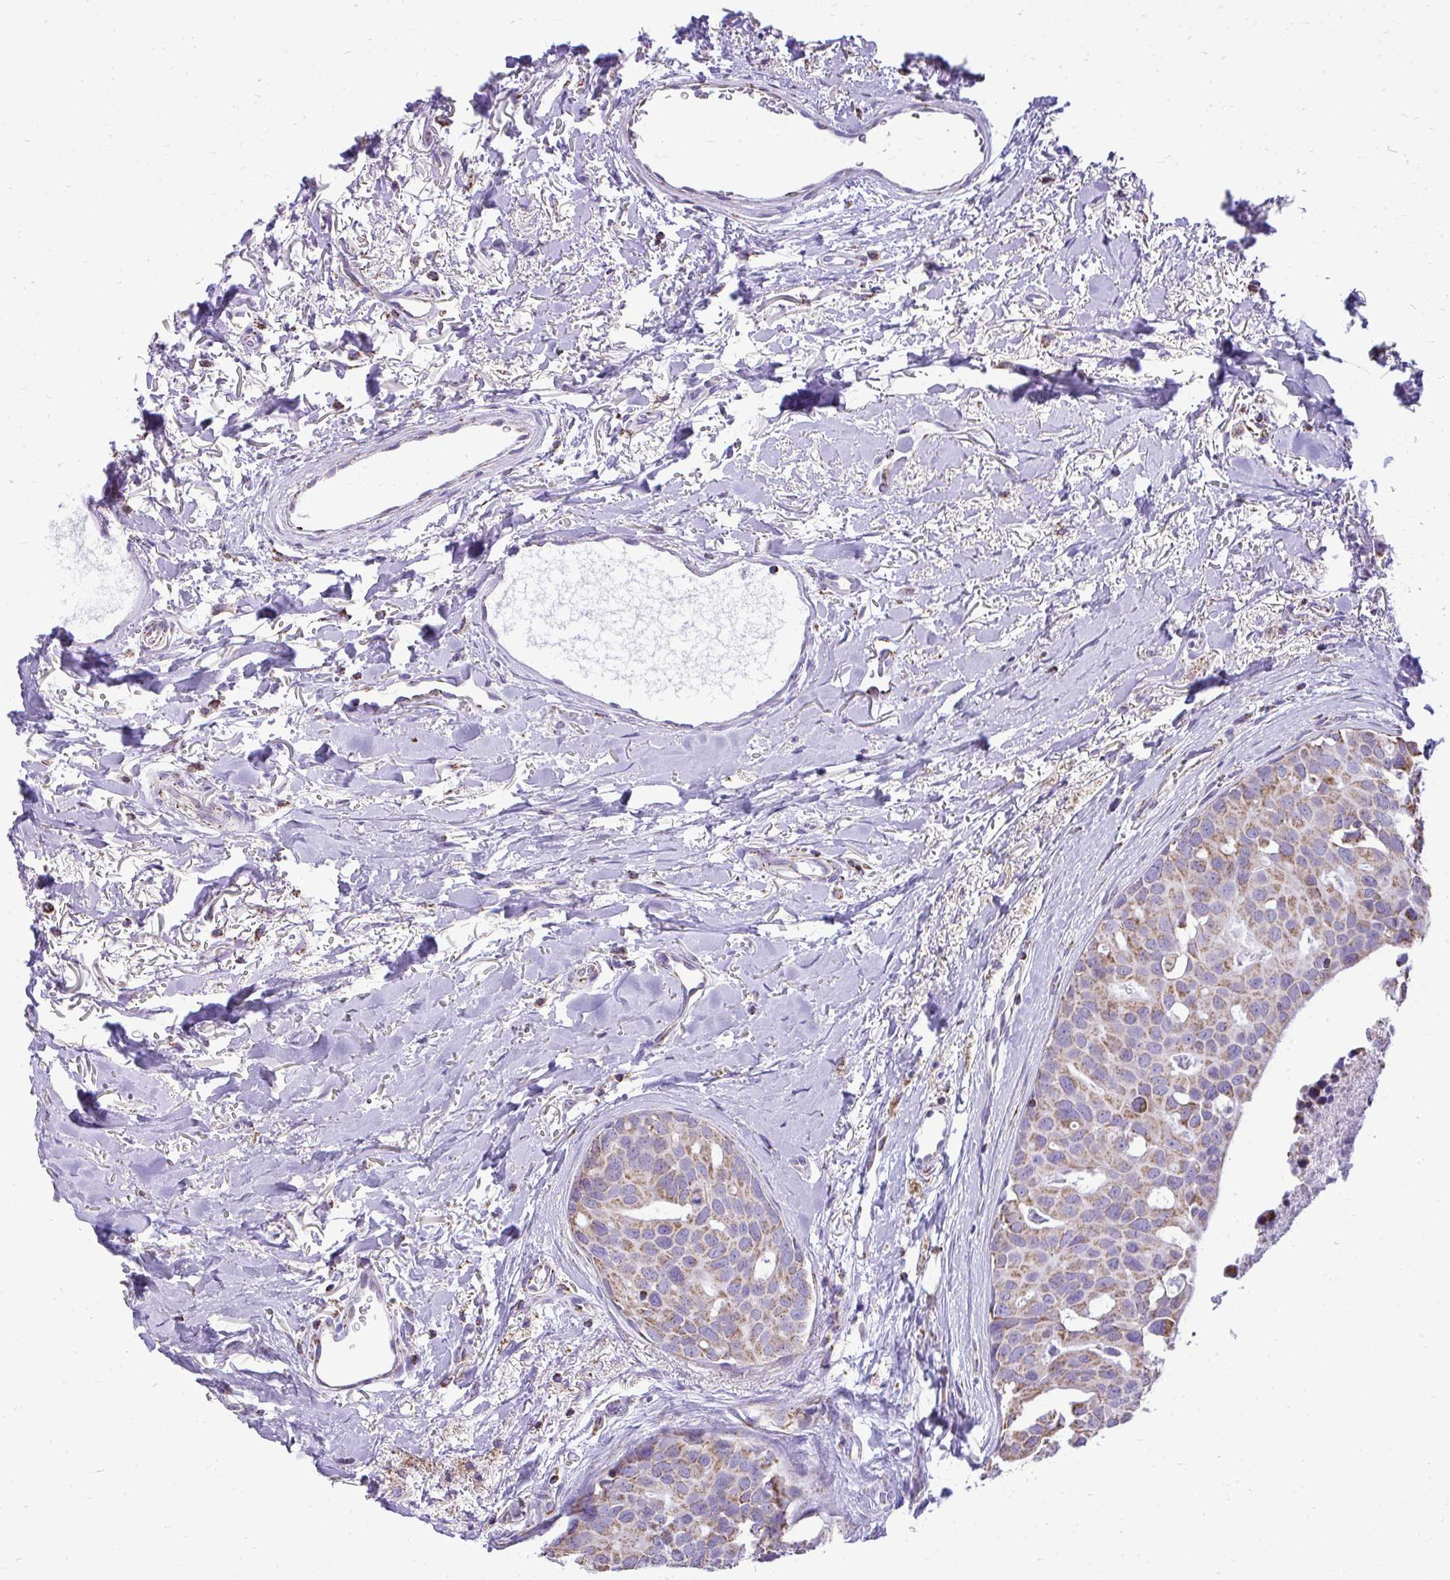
{"staining": {"intensity": "weak", "quantity": "25%-75%", "location": "cytoplasmic/membranous"}, "tissue": "breast cancer", "cell_type": "Tumor cells", "image_type": "cancer", "snomed": [{"axis": "morphology", "description": "Duct carcinoma"}, {"axis": "topography", "description": "Breast"}], "caption": "Brown immunohistochemical staining in human invasive ductal carcinoma (breast) demonstrates weak cytoplasmic/membranous positivity in about 25%-75% of tumor cells.", "gene": "MPZL2", "patient": {"sex": "female", "age": 54}}